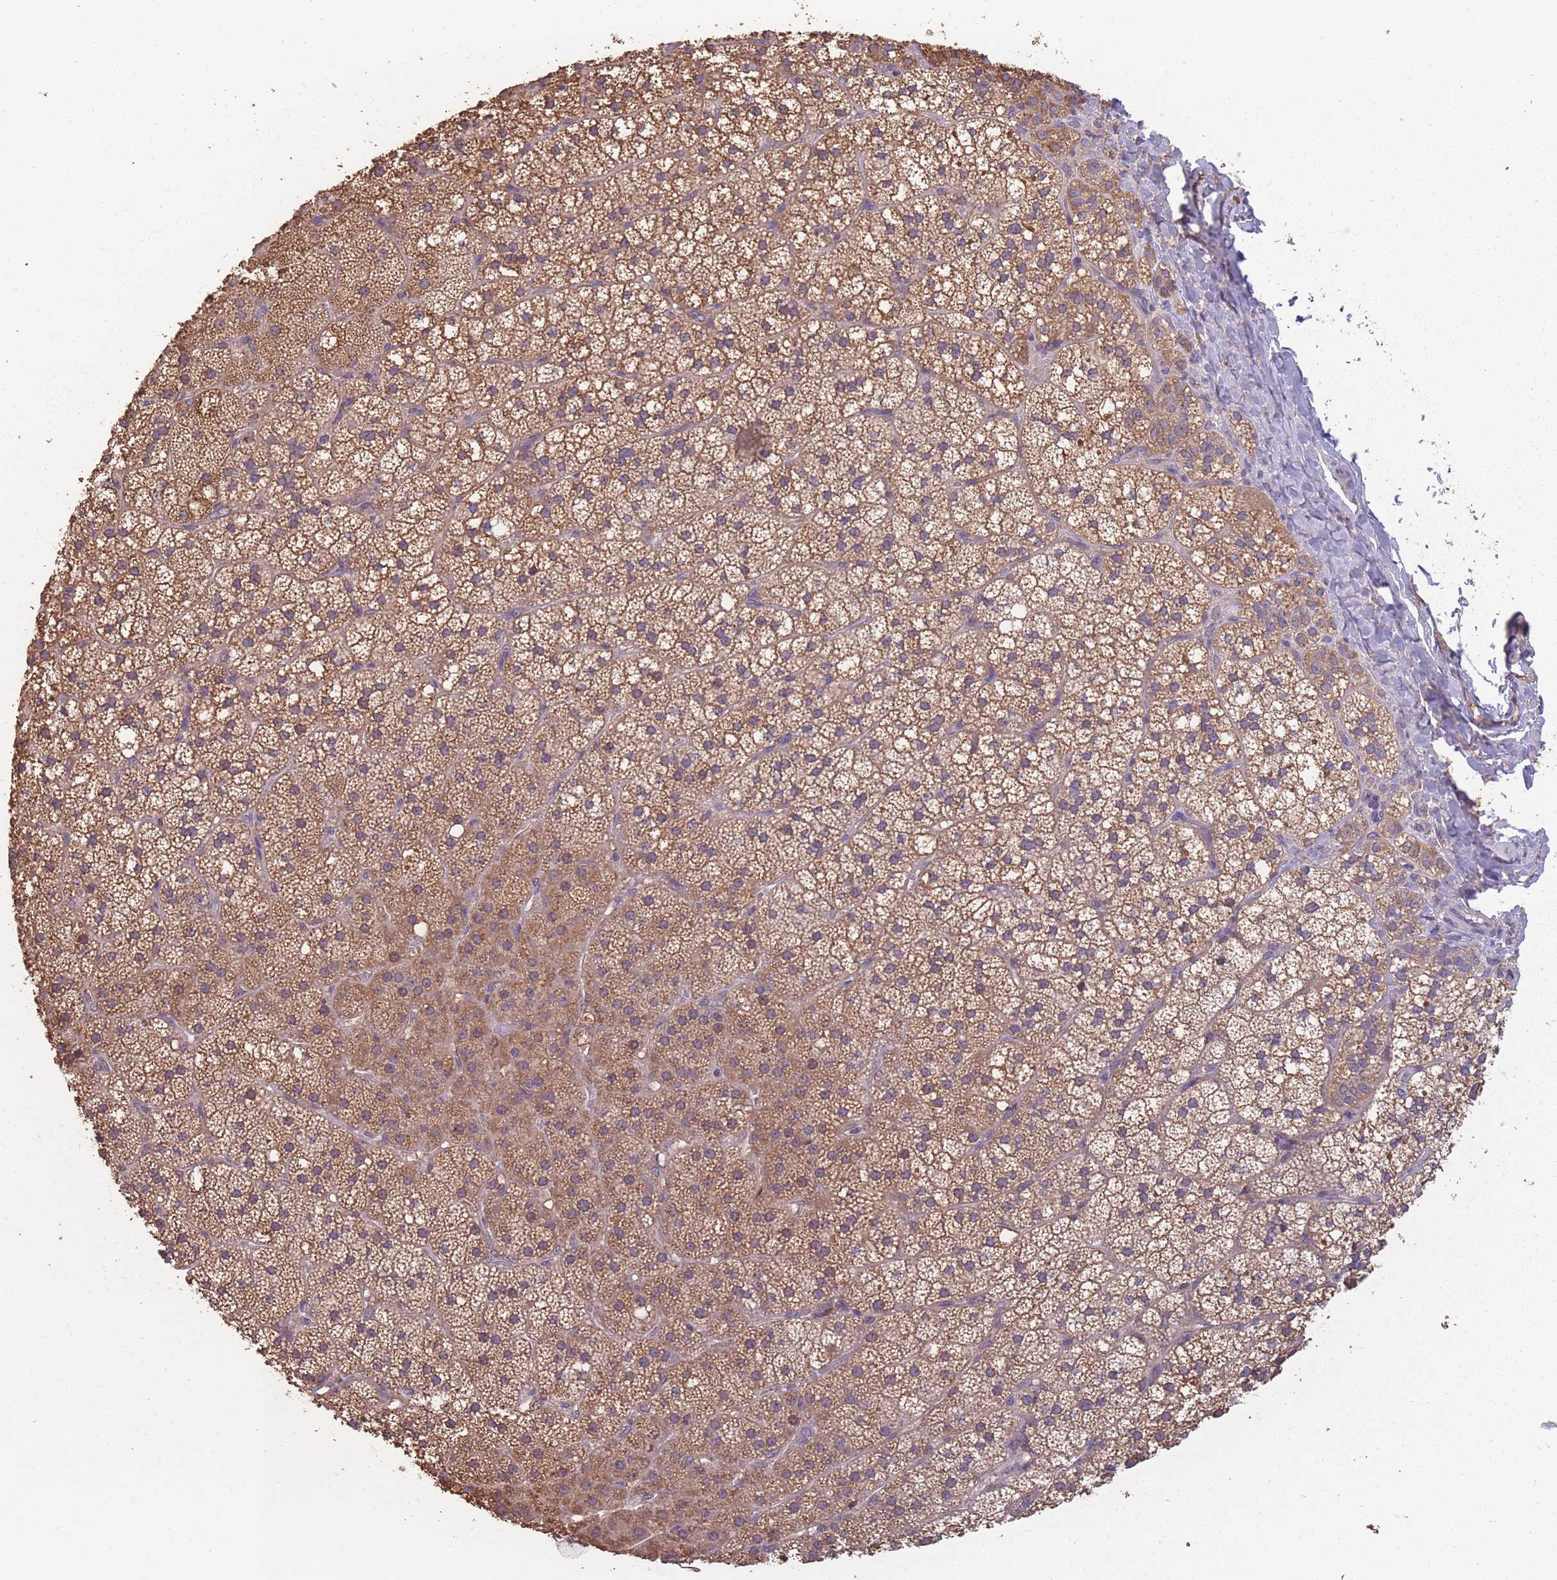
{"staining": {"intensity": "moderate", "quantity": "25%-75%", "location": "cytoplasmic/membranous"}, "tissue": "adrenal gland", "cell_type": "Glandular cells", "image_type": "normal", "snomed": [{"axis": "morphology", "description": "Normal tissue, NOS"}, {"axis": "topography", "description": "Adrenal gland"}], "caption": "IHC of benign adrenal gland demonstrates medium levels of moderate cytoplasmic/membranous expression in approximately 25%-75% of glandular cells. Immunohistochemistry (ihc) stains the protein in brown and the nuclei are stained blue.", "gene": "SANBR", "patient": {"sex": "male", "age": 53}}